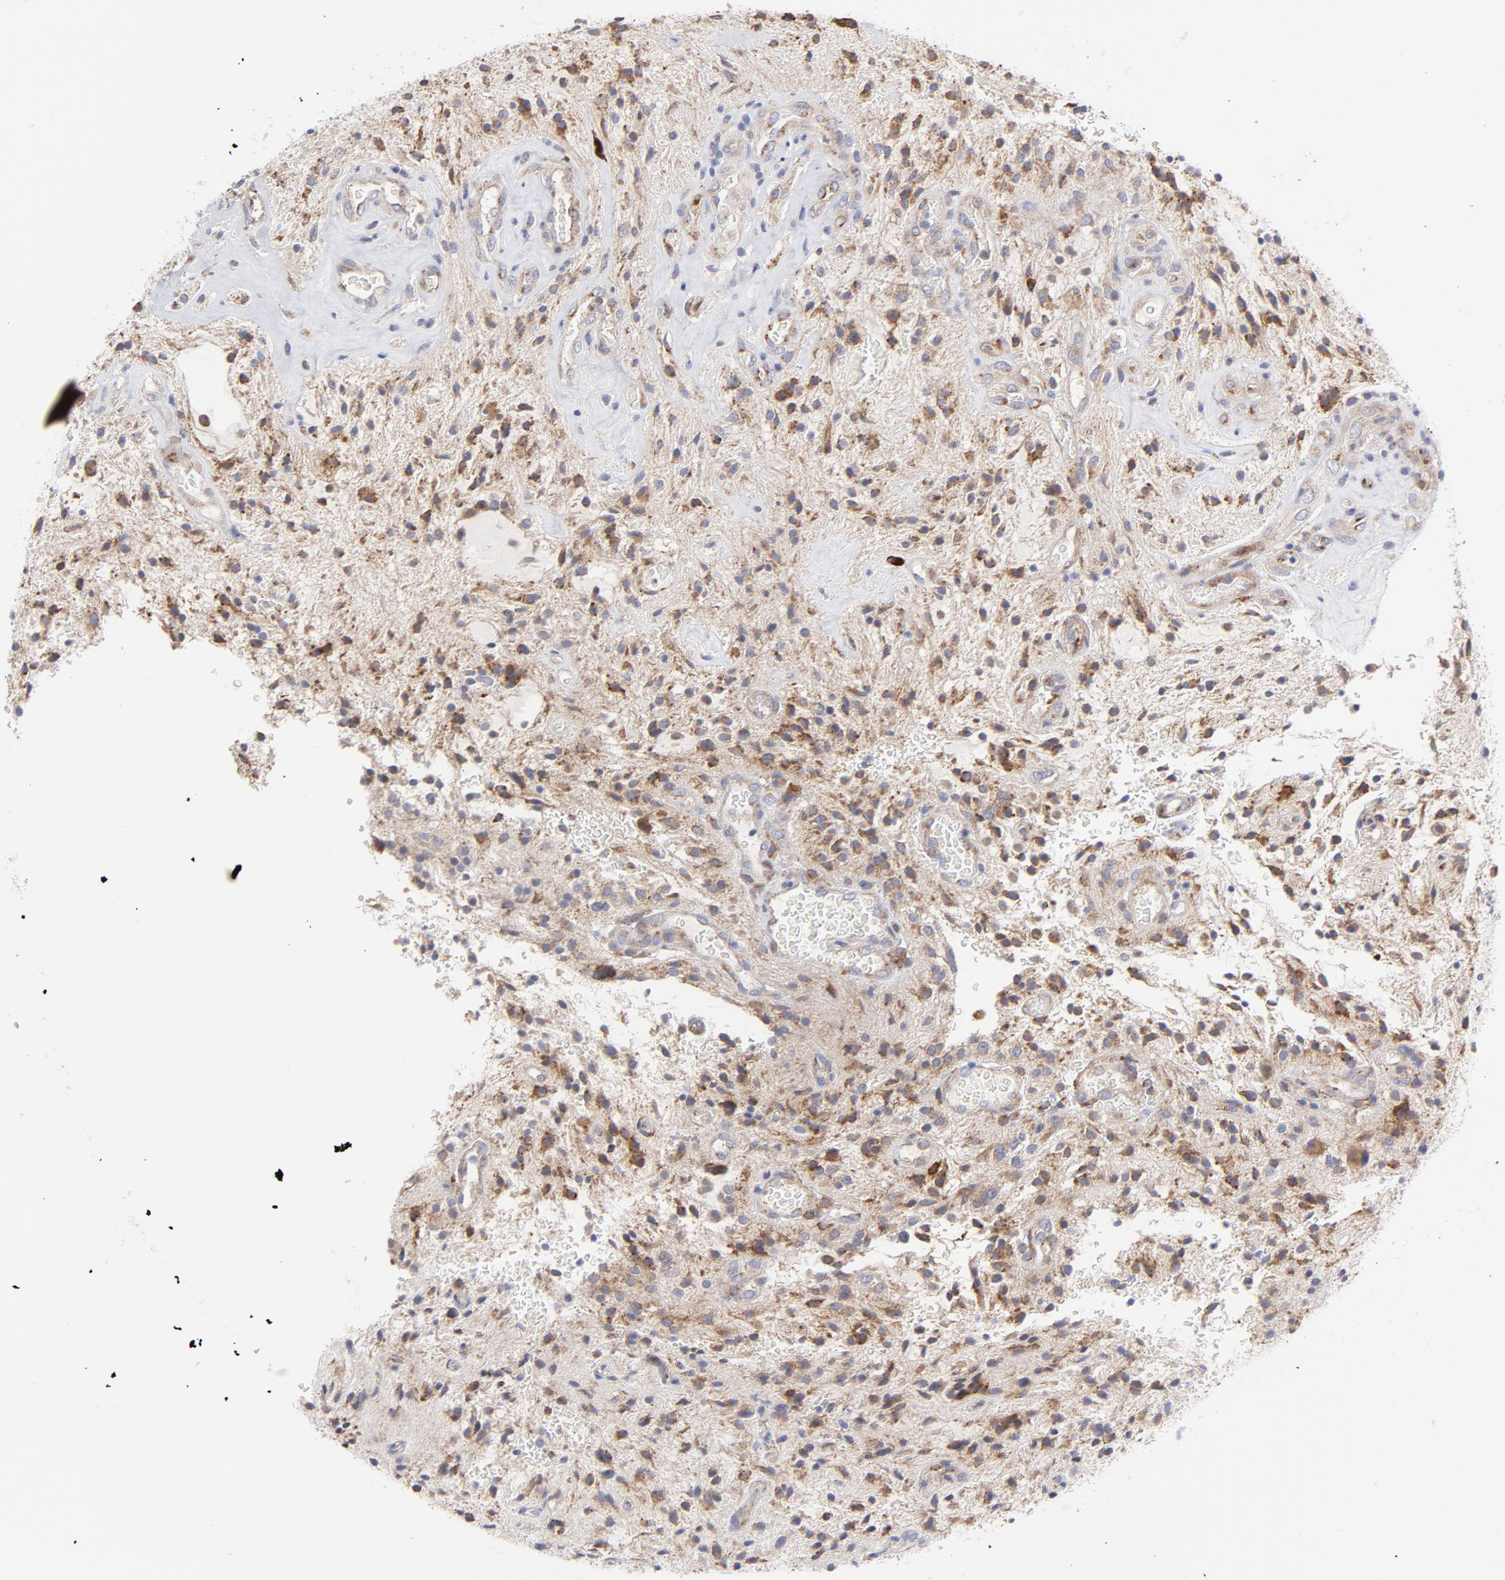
{"staining": {"intensity": "moderate", "quantity": "<25%", "location": "cytoplasmic/membranous"}, "tissue": "glioma", "cell_type": "Tumor cells", "image_type": "cancer", "snomed": [{"axis": "morphology", "description": "Glioma, malignant, NOS"}, {"axis": "topography", "description": "Cerebellum"}], "caption": "Immunohistochemical staining of human malignant glioma shows low levels of moderate cytoplasmic/membranous positivity in about <25% of tumor cells. Nuclei are stained in blue.", "gene": "RAPGEF3", "patient": {"sex": "female", "age": 10}}